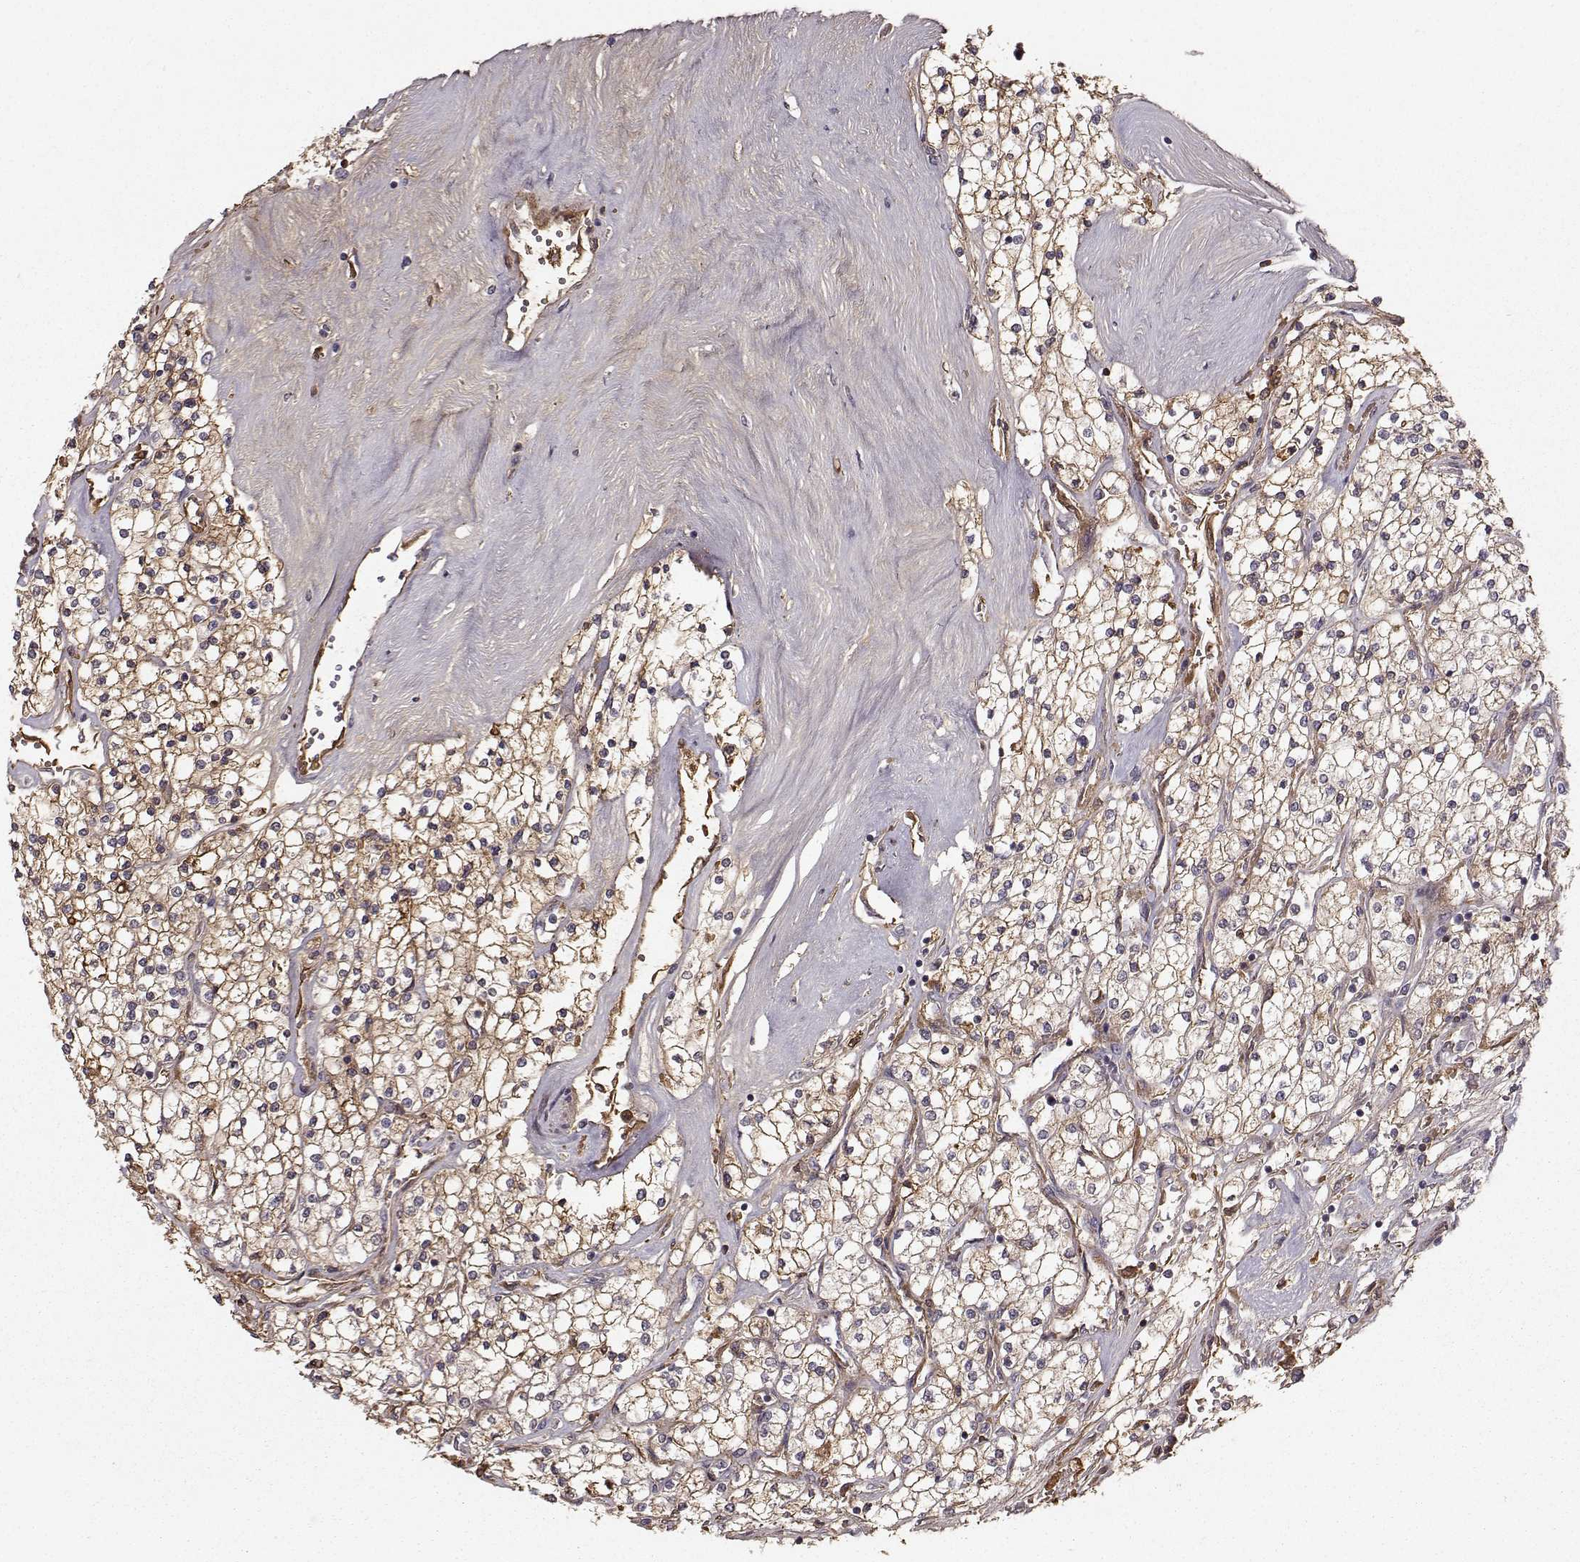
{"staining": {"intensity": "moderate", "quantity": "25%-75%", "location": "cytoplasmic/membranous"}, "tissue": "renal cancer", "cell_type": "Tumor cells", "image_type": "cancer", "snomed": [{"axis": "morphology", "description": "Adenocarcinoma, NOS"}, {"axis": "topography", "description": "Kidney"}], "caption": "Moderate cytoplasmic/membranous staining is appreciated in about 25%-75% of tumor cells in renal cancer.", "gene": "WNT6", "patient": {"sex": "male", "age": 80}}